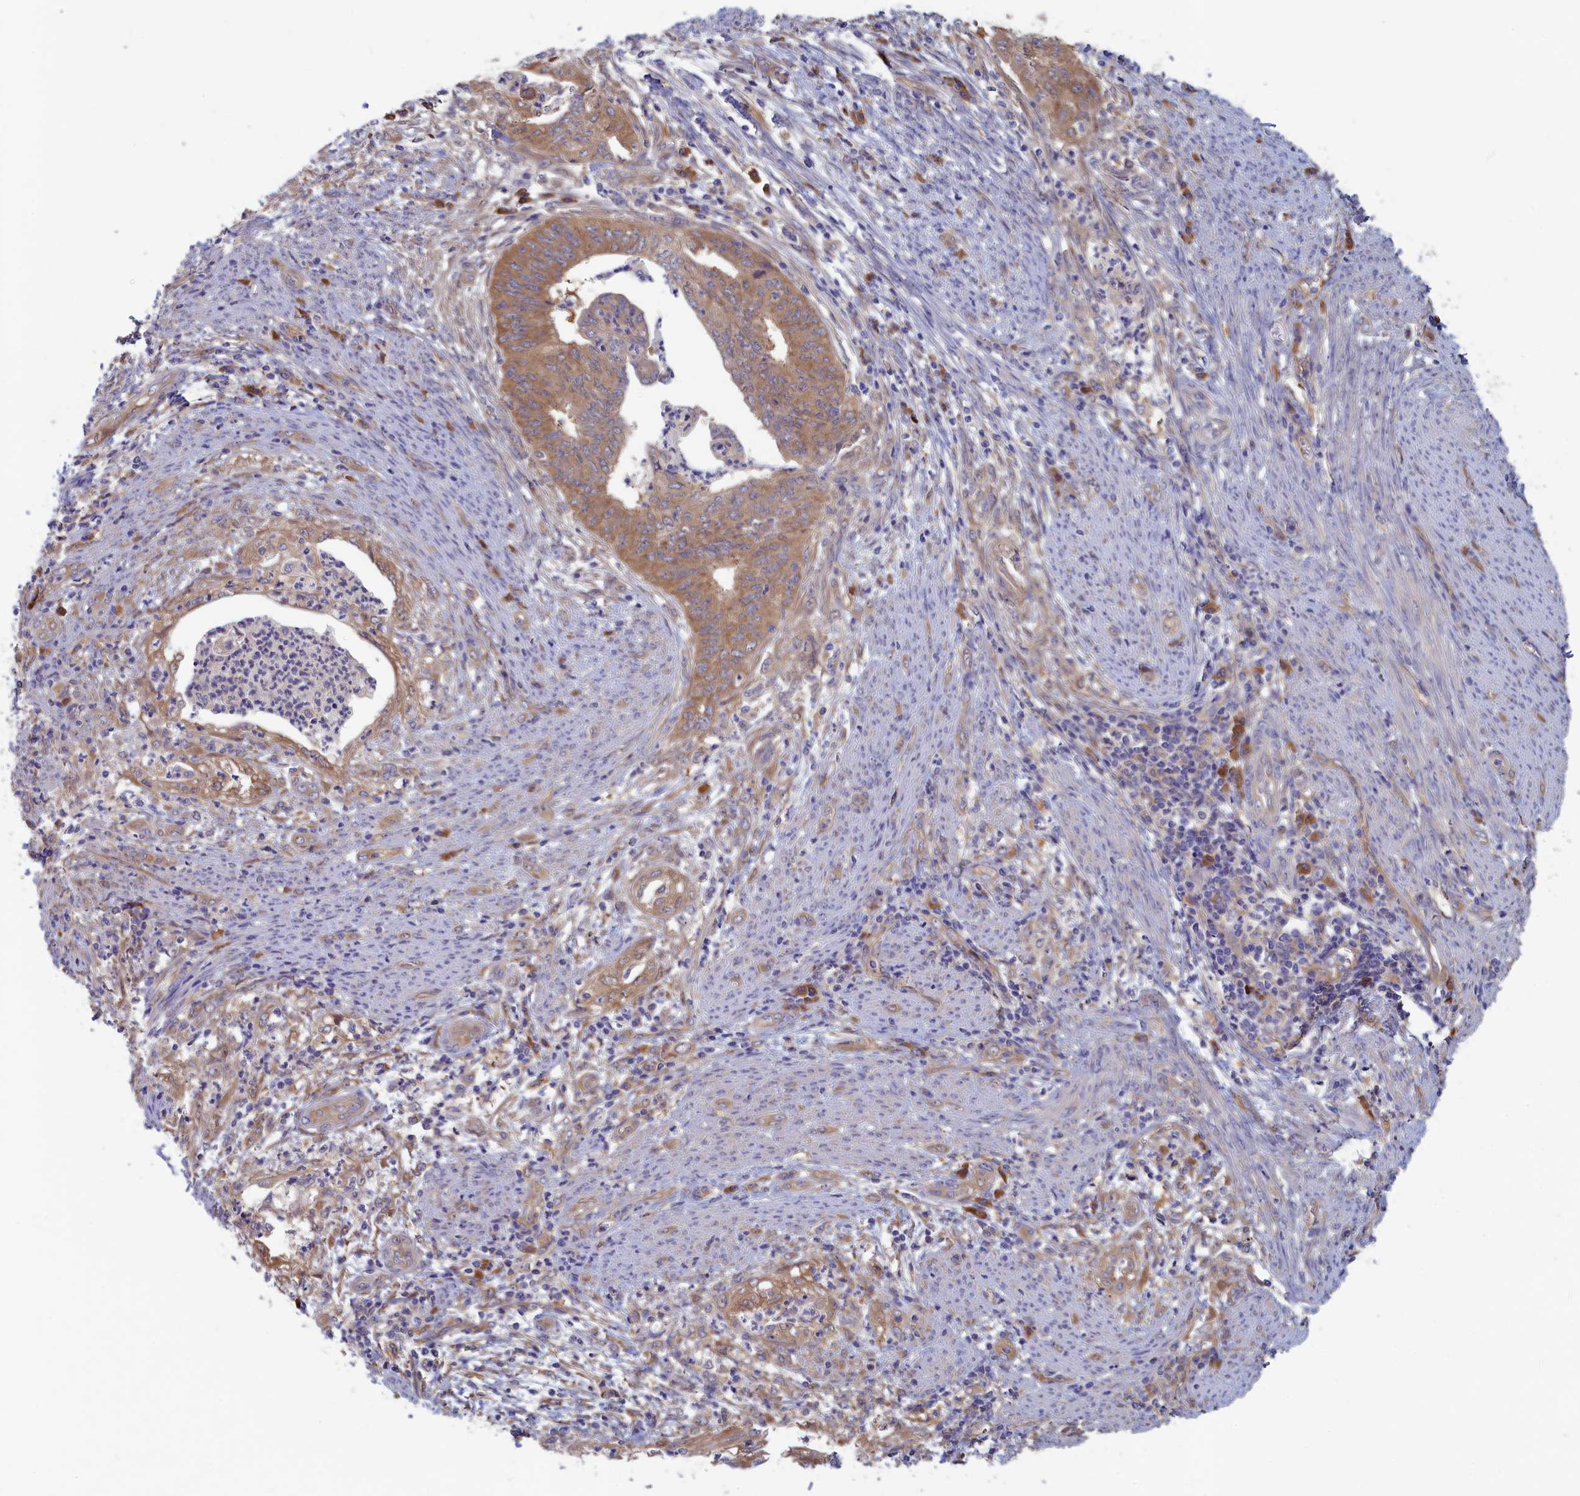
{"staining": {"intensity": "moderate", "quantity": ">75%", "location": "cytoplasmic/membranous"}, "tissue": "endometrial cancer", "cell_type": "Tumor cells", "image_type": "cancer", "snomed": [{"axis": "morphology", "description": "Adenocarcinoma, NOS"}, {"axis": "topography", "description": "Endometrium"}], "caption": "A photomicrograph of endometrial cancer stained for a protein displays moderate cytoplasmic/membranous brown staining in tumor cells.", "gene": "SYNDIG1L", "patient": {"sex": "female", "age": 68}}